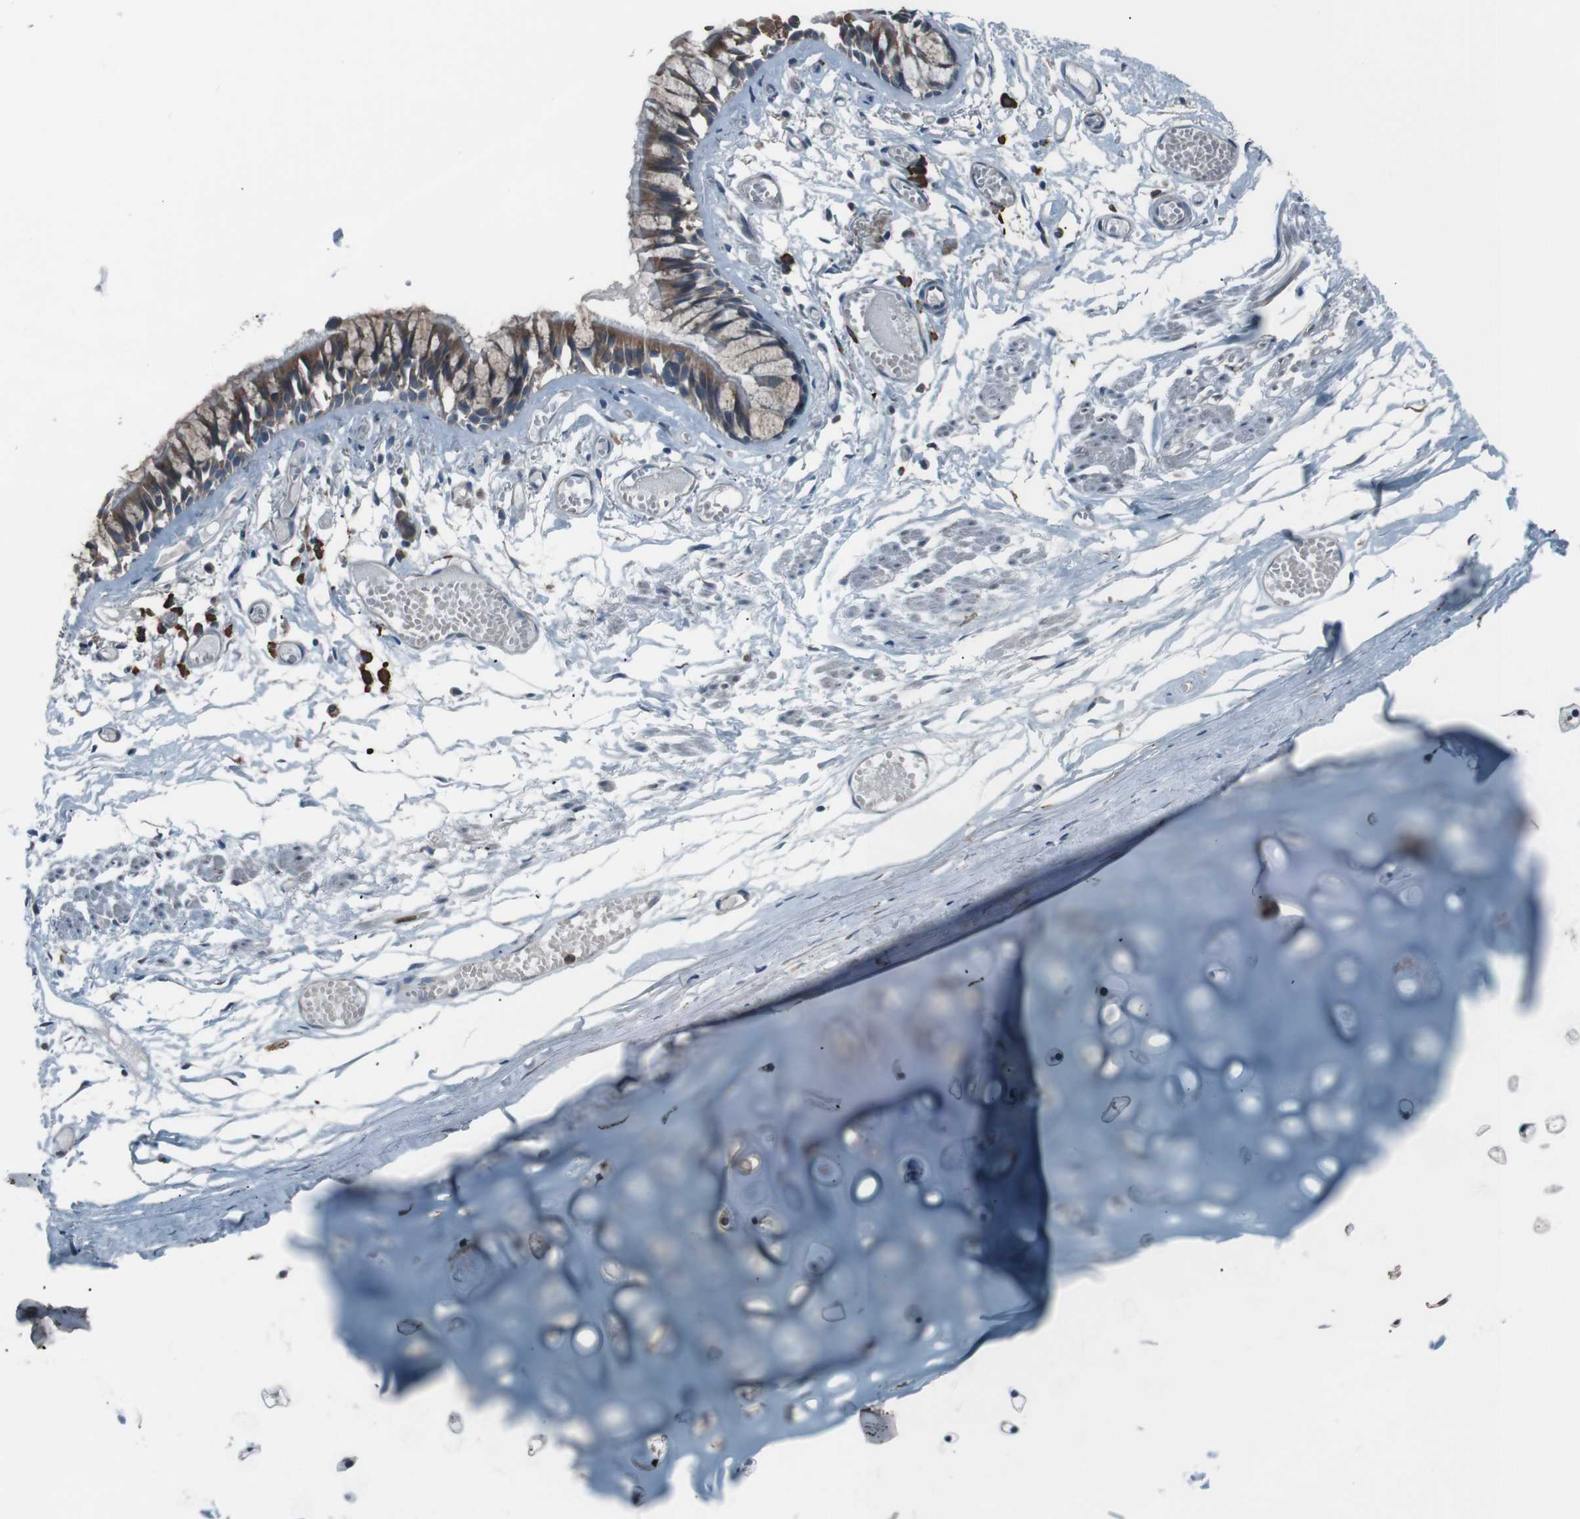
{"staining": {"intensity": "moderate", "quantity": ">75%", "location": "cytoplasmic/membranous"}, "tissue": "bronchus", "cell_type": "Respiratory epithelial cells", "image_type": "normal", "snomed": [{"axis": "morphology", "description": "Normal tissue, NOS"}, {"axis": "morphology", "description": "Inflammation, NOS"}, {"axis": "topography", "description": "Cartilage tissue"}, {"axis": "topography", "description": "Lung"}], "caption": "Human bronchus stained with a brown dye shows moderate cytoplasmic/membranous positive expression in approximately >75% of respiratory epithelial cells.", "gene": "SIGMAR1", "patient": {"sex": "male", "age": 71}}